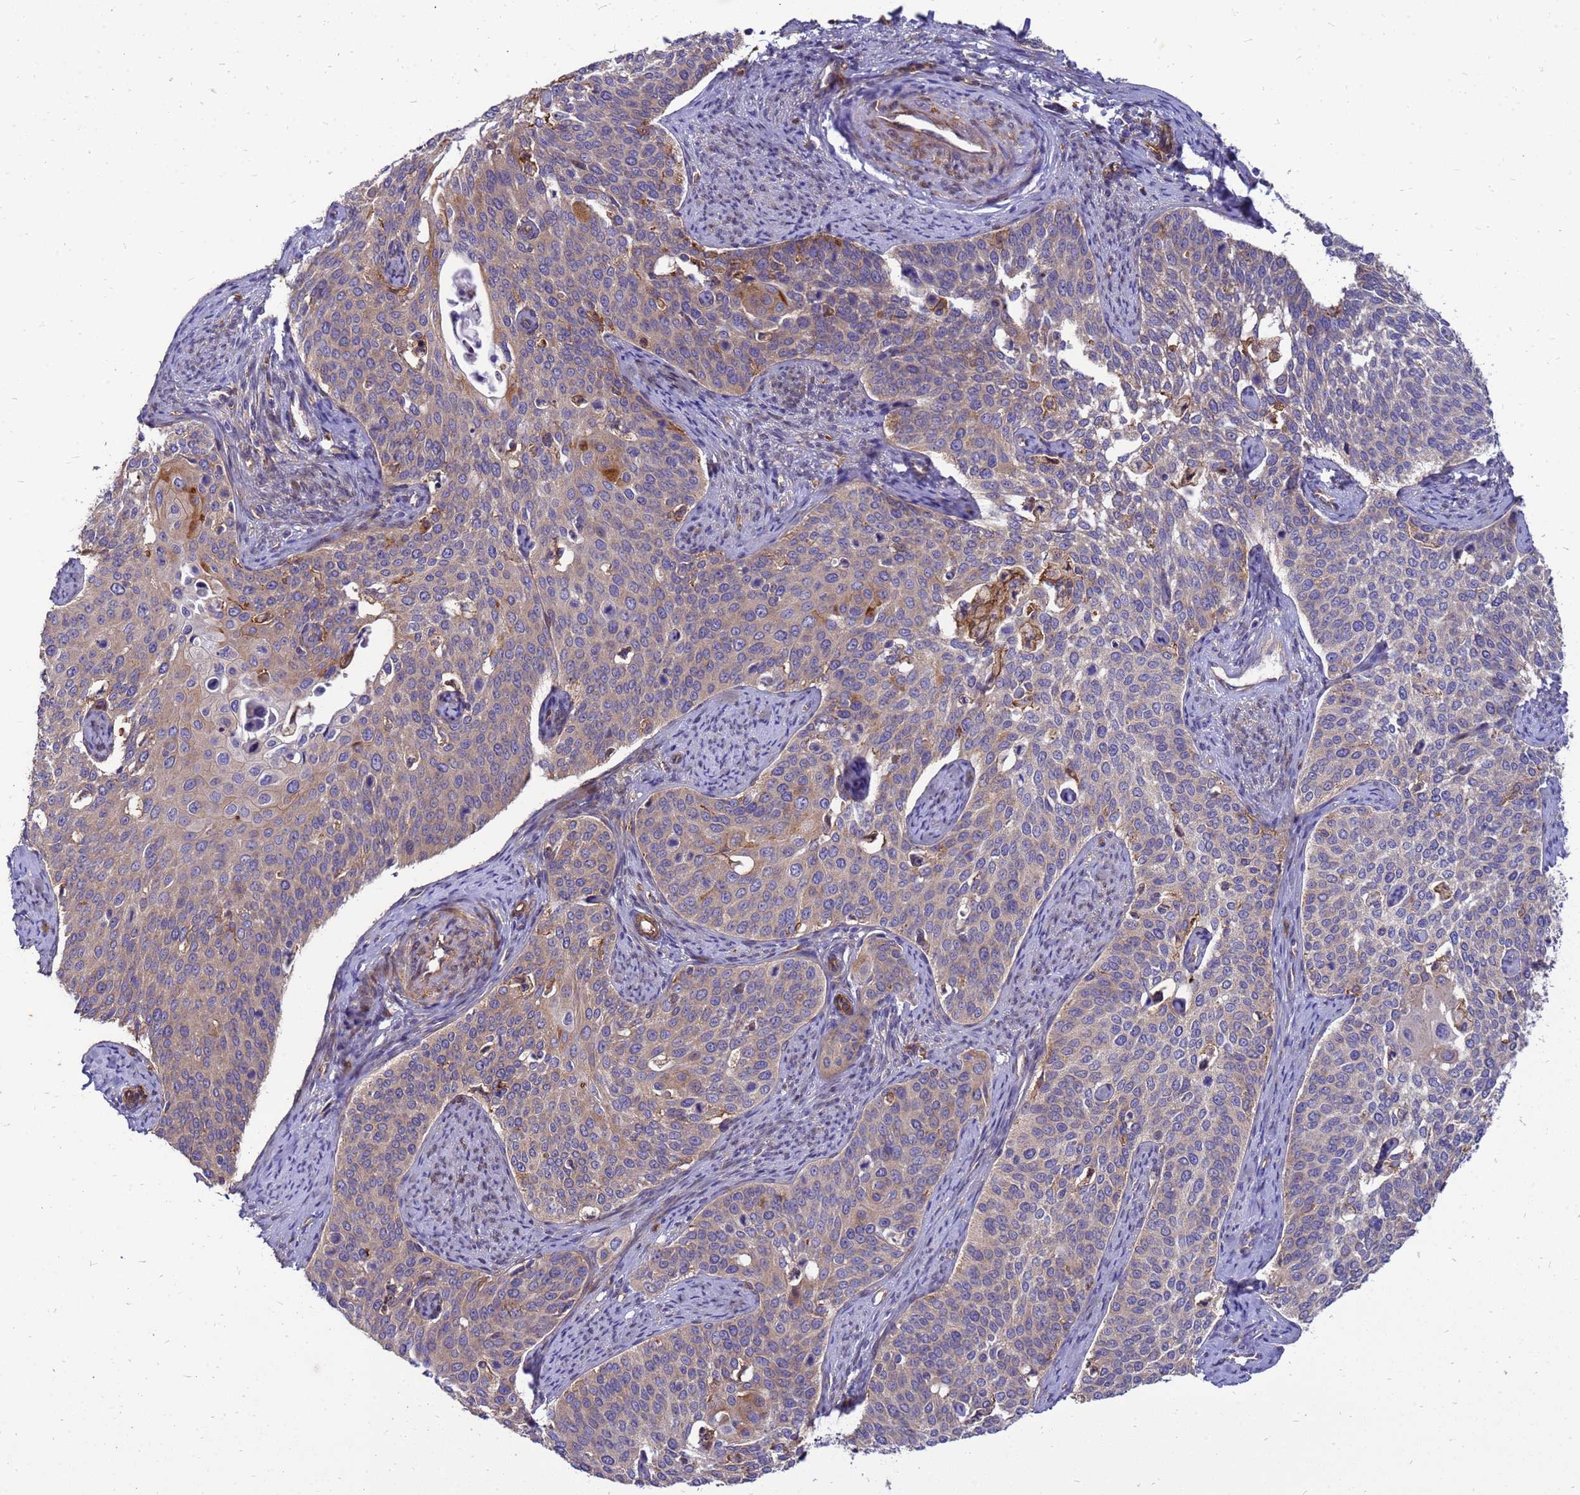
{"staining": {"intensity": "weak", "quantity": "<25%", "location": "cytoplasmic/membranous"}, "tissue": "cervical cancer", "cell_type": "Tumor cells", "image_type": "cancer", "snomed": [{"axis": "morphology", "description": "Squamous cell carcinoma, NOS"}, {"axis": "topography", "description": "Cervix"}], "caption": "This image is of cervical squamous cell carcinoma stained with immunohistochemistry (IHC) to label a protein in brown with the nuclei are counter-stained blue. There is no staining in tumor cells.", "gene": "RNF215", "patient": {"sex": "female", "age": 44}}